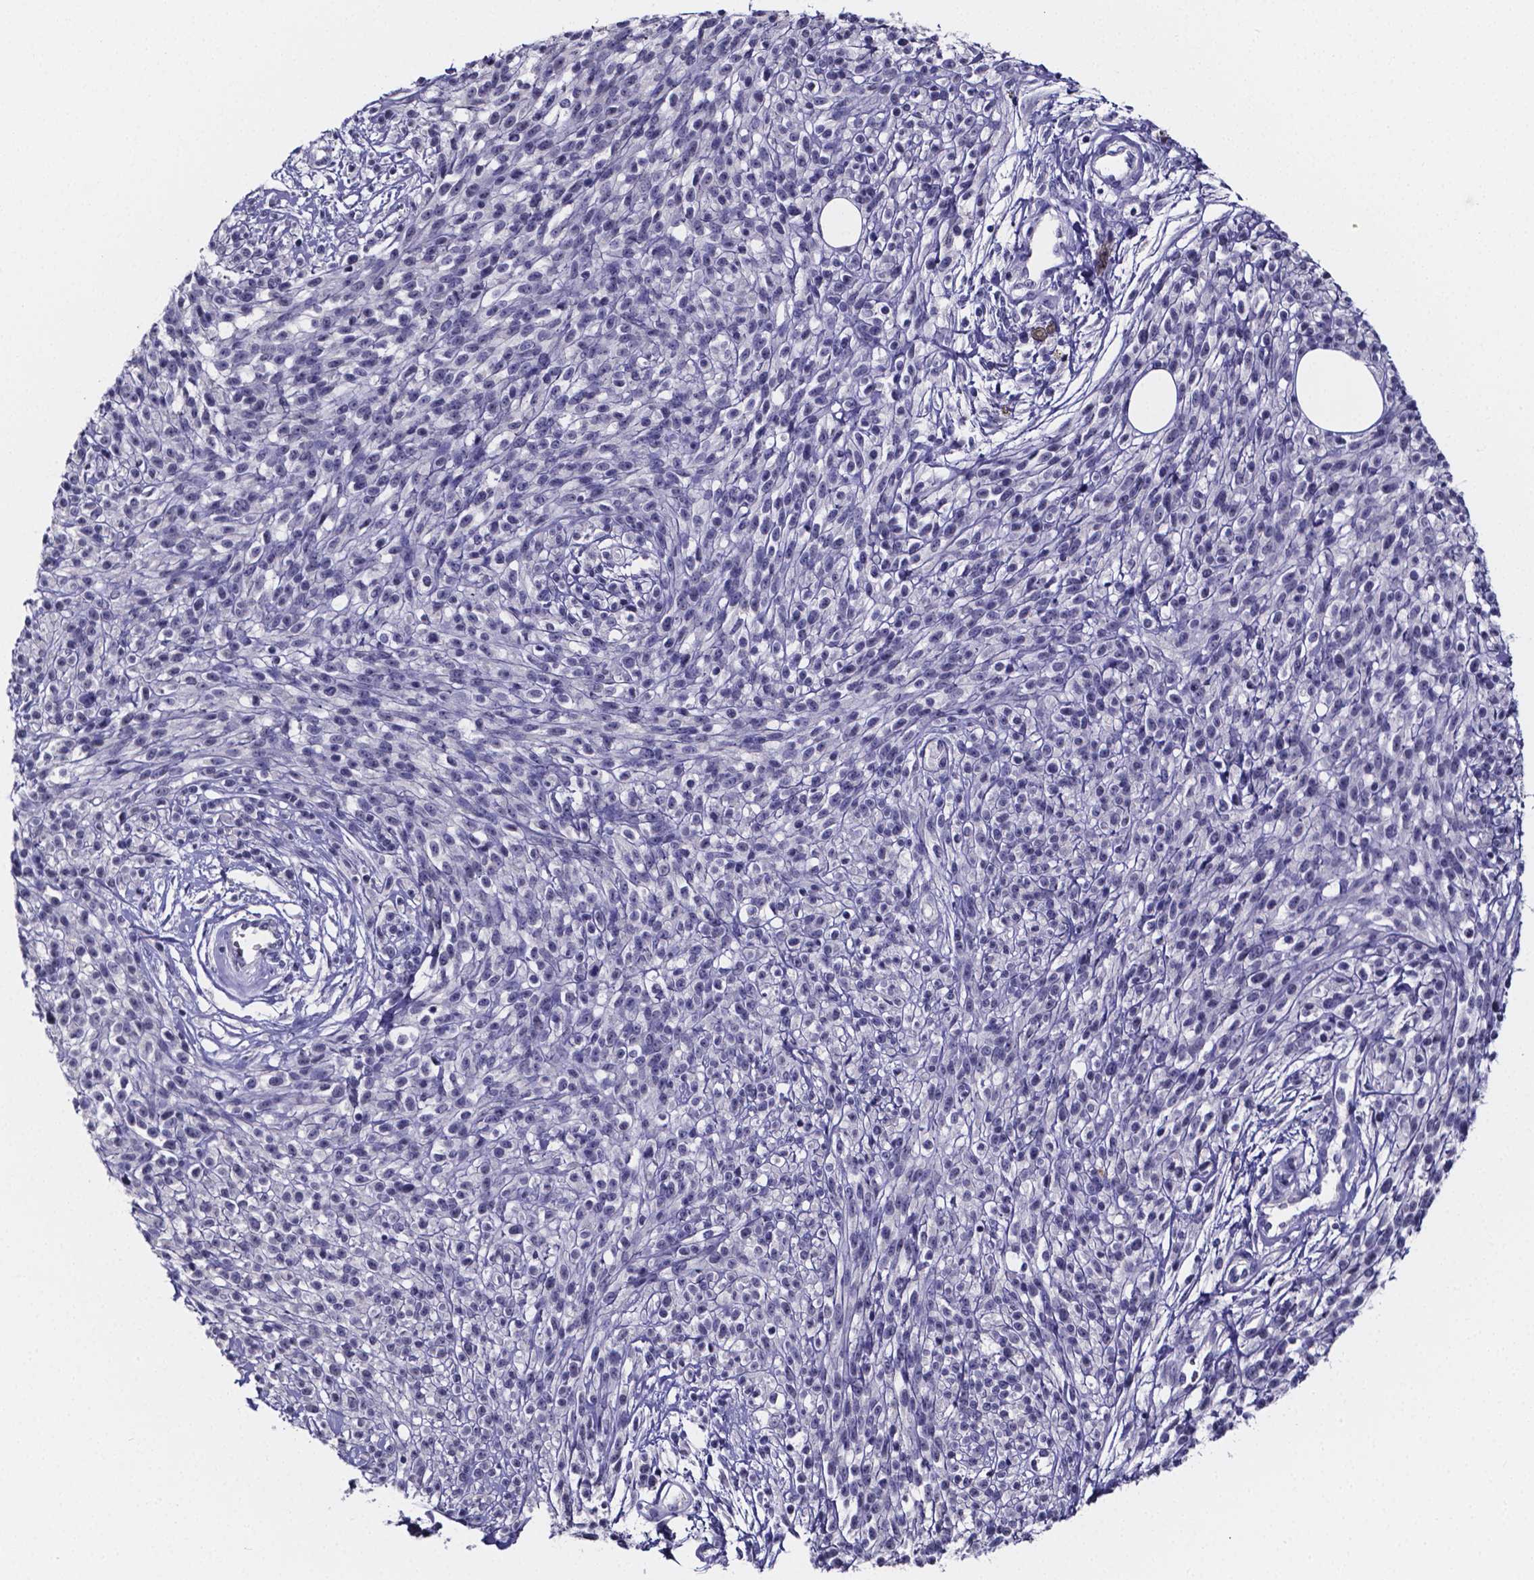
{"staining": {"intensity": "negative", "quantity": "none", "location": "none"}, "tissue": "melanoma", "cell_type": "Tumor cells", "image_type": "cancer", "snomed": [{"axis": "morphology", "description": "Malignant melanoma, NOS"}, {"axis": "topography", "description": "Skin"}, {"axis": "topography", "description": "Skin of trunk"}], "caption": "A photomicrograph of human melanoma is negative for staining in tumor cells.", "gene": "IZUMO1", "patient": {"sex": "male", "age": 74}}